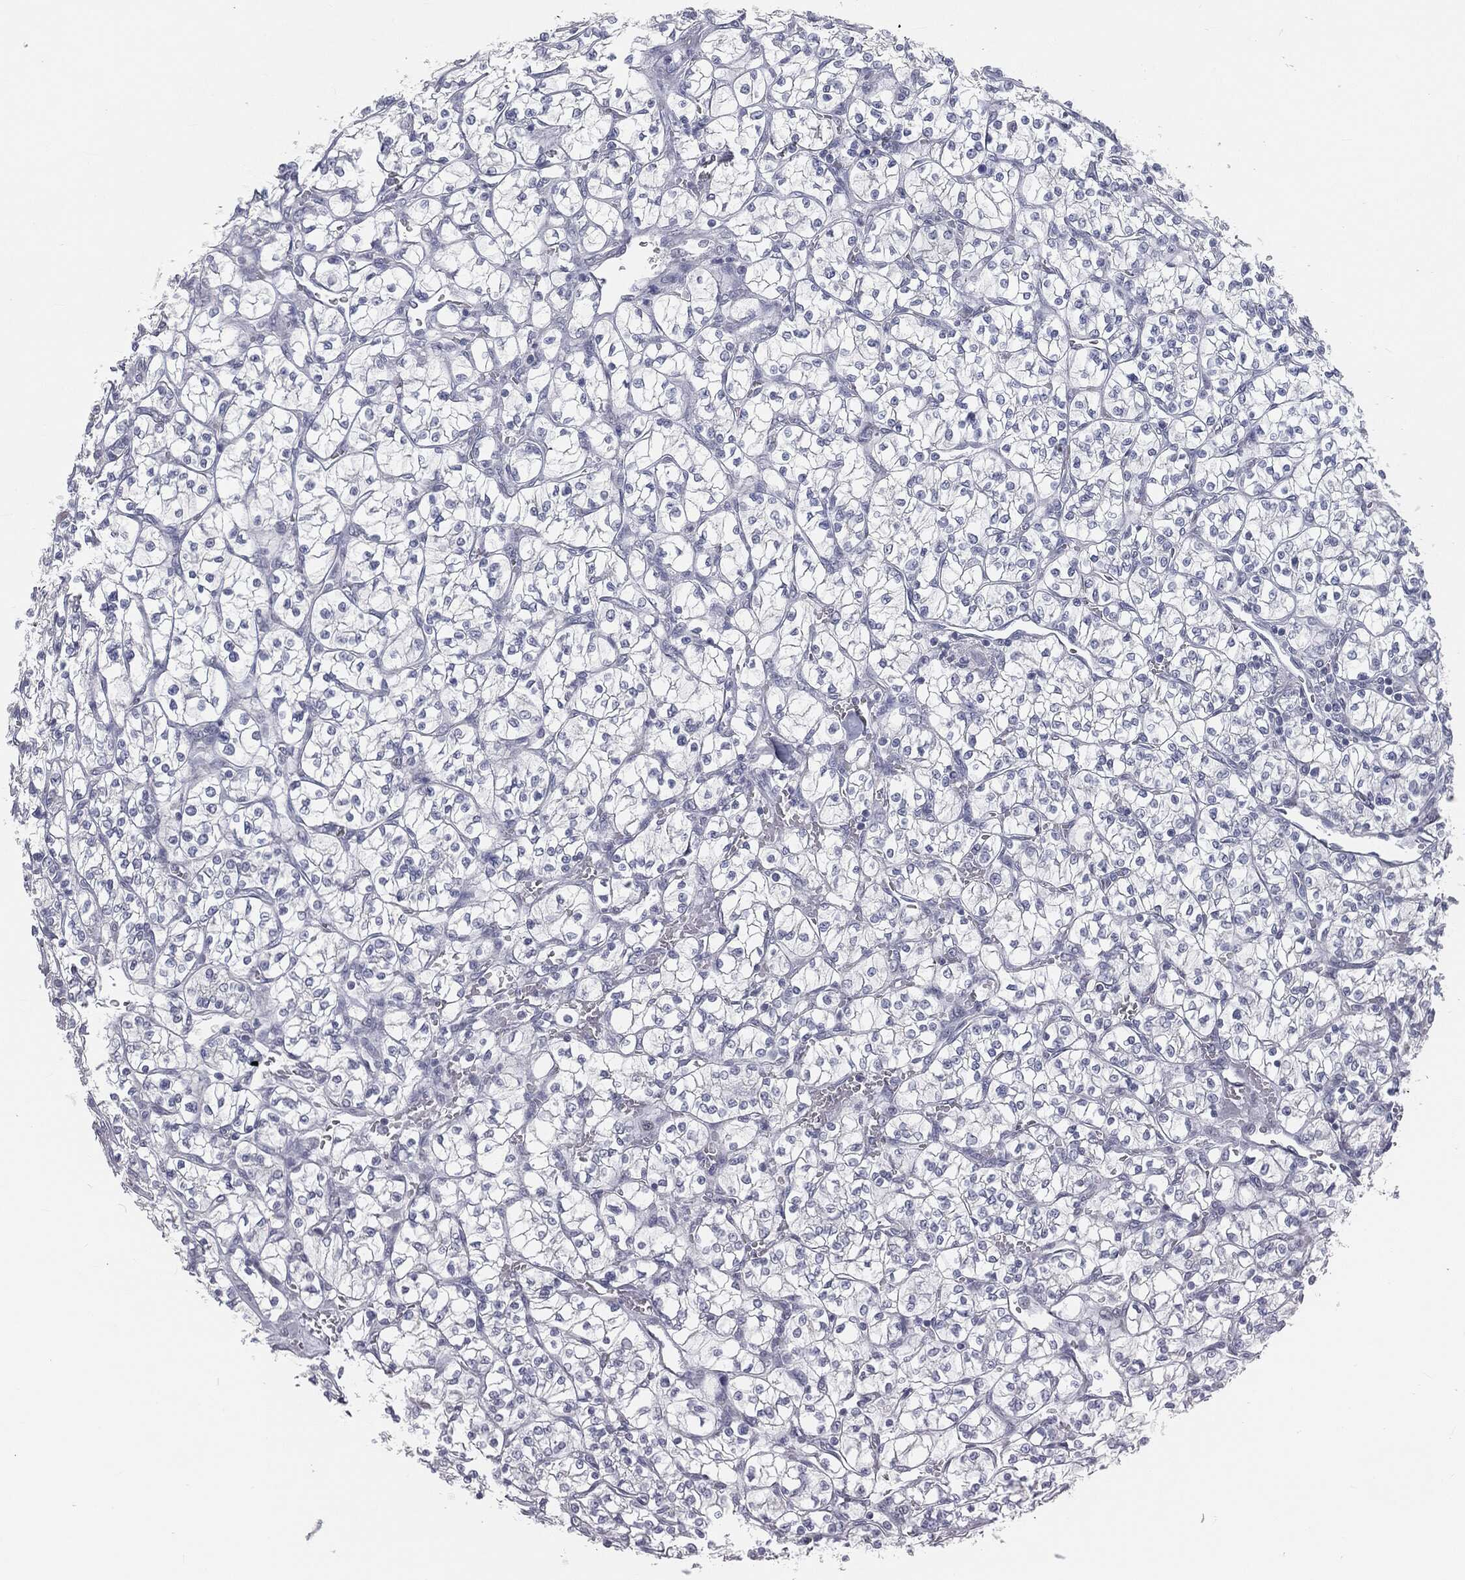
{"staining": {"intensity": "negative", "quantity": "none", "location": "none"}, "tissue": "renal cancer", "cell_type": "Tumor cells", "image_type": "cancer", "snomed": [{"axis": "morphology", "description": "Adenocarcinoma, NOS"}, {"axis": "topography", "description": "Kidney"}], "caption": "Photomicrograph shows no significant protein staining in tumor cells of renal adenocarcinoma. The staining is performed using DAB (3,3'-diaminobenzidine) brown chromogen with nuclei counter-stained in using hematoxylin.", "gene": "PRAME", "patient": {"sex": "female", "age": 64}}